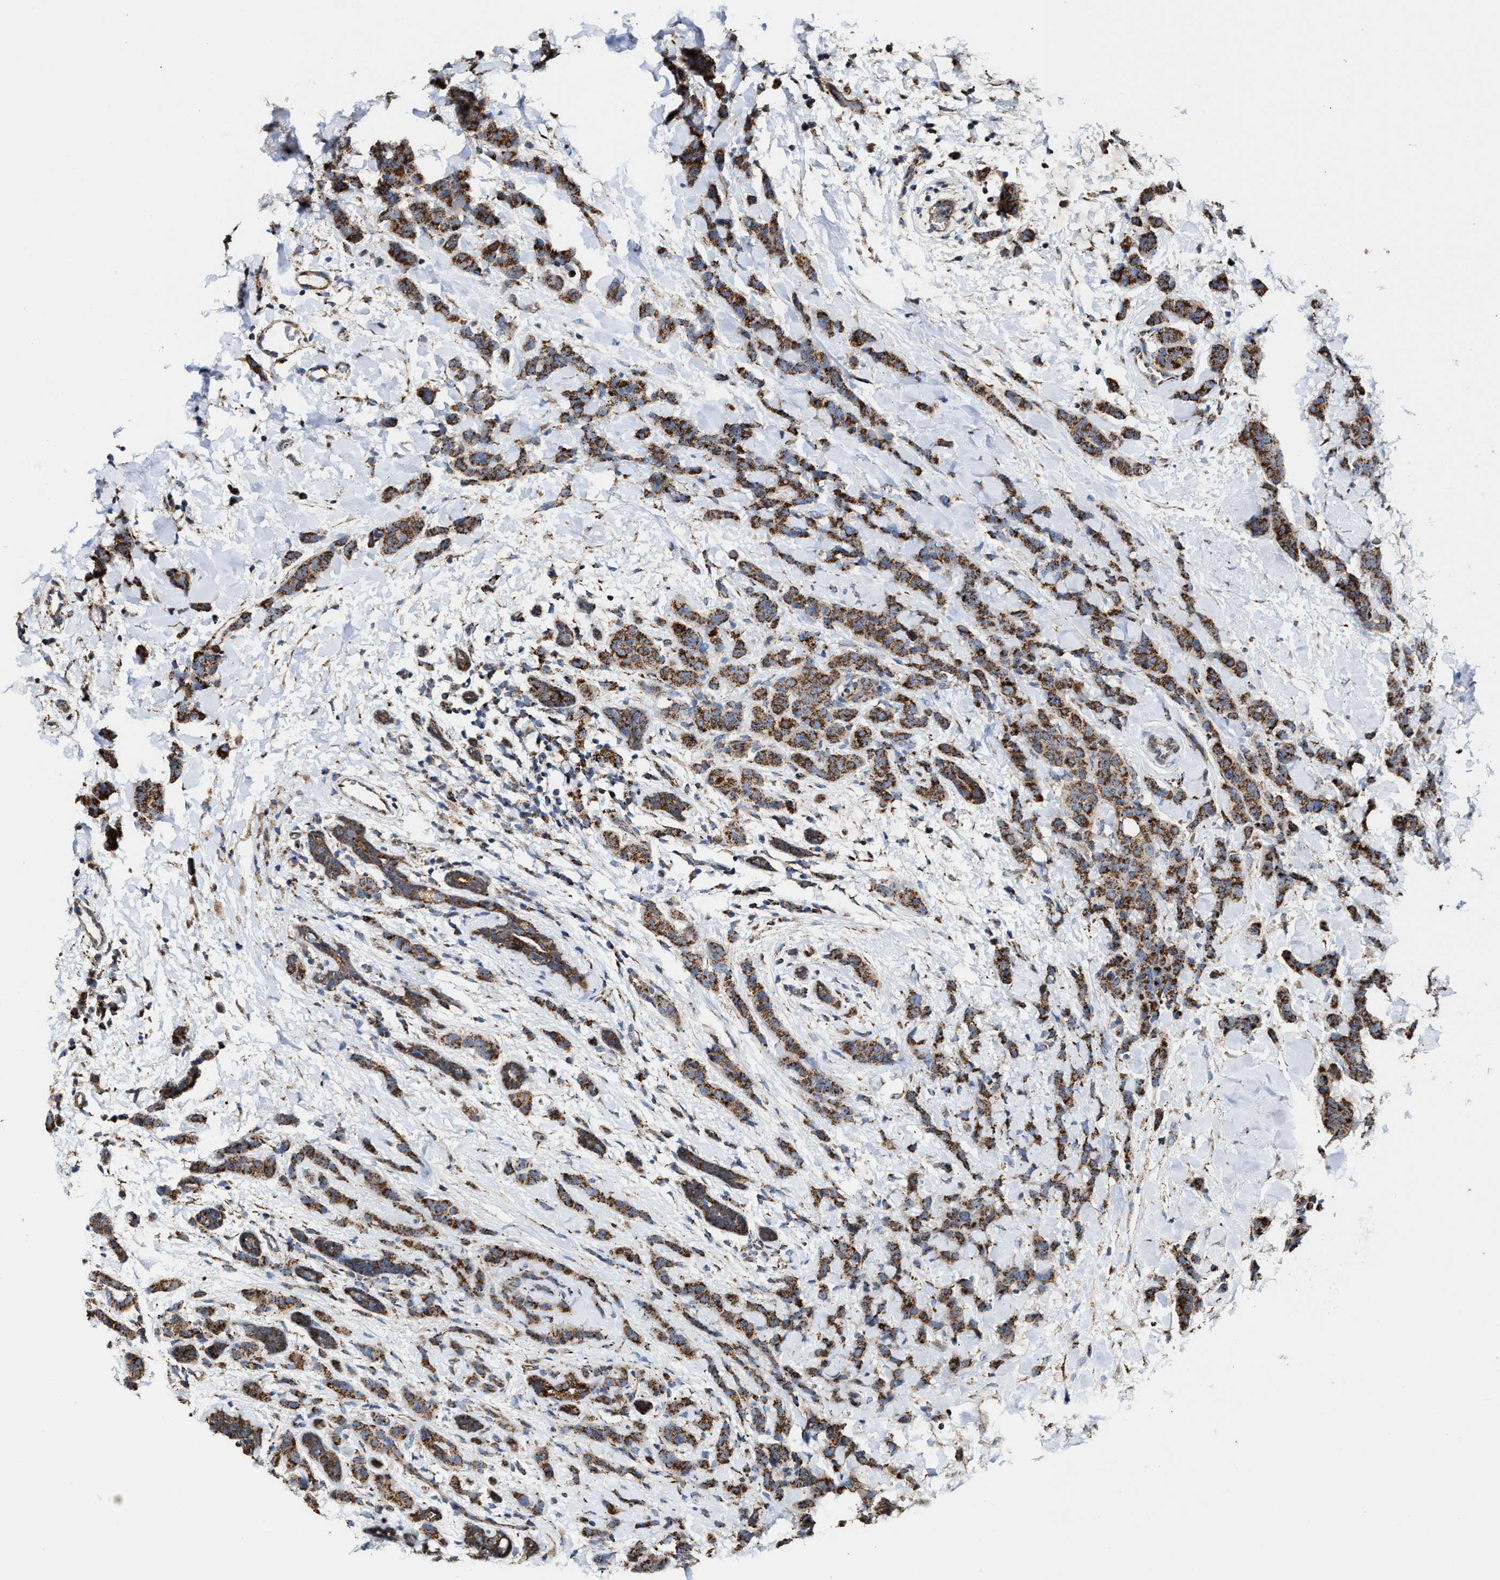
{"staining": {"intensity": "strong", "quantity": ">75%", "location": "cytoplasmic/membranous"}, "tissue": "breast cancer", "cell_type": "Tumor cells", "image_type": "cancer", "snomed": [{"axis": "morphology", "description": "Normal tissue, NOS"}, {"axis": "morphology", "description": "Duct carcinoma"}, {"axis": "topography", "description": "Breast"}], "caption": "Protein expression analysis of intraductal carcinoma (breast) shows strong cytoplasmic/membranous expression in approximately >75% of tumor cells.", "gene": "MECR", "patient": {"sex": "female", "age": 40}}